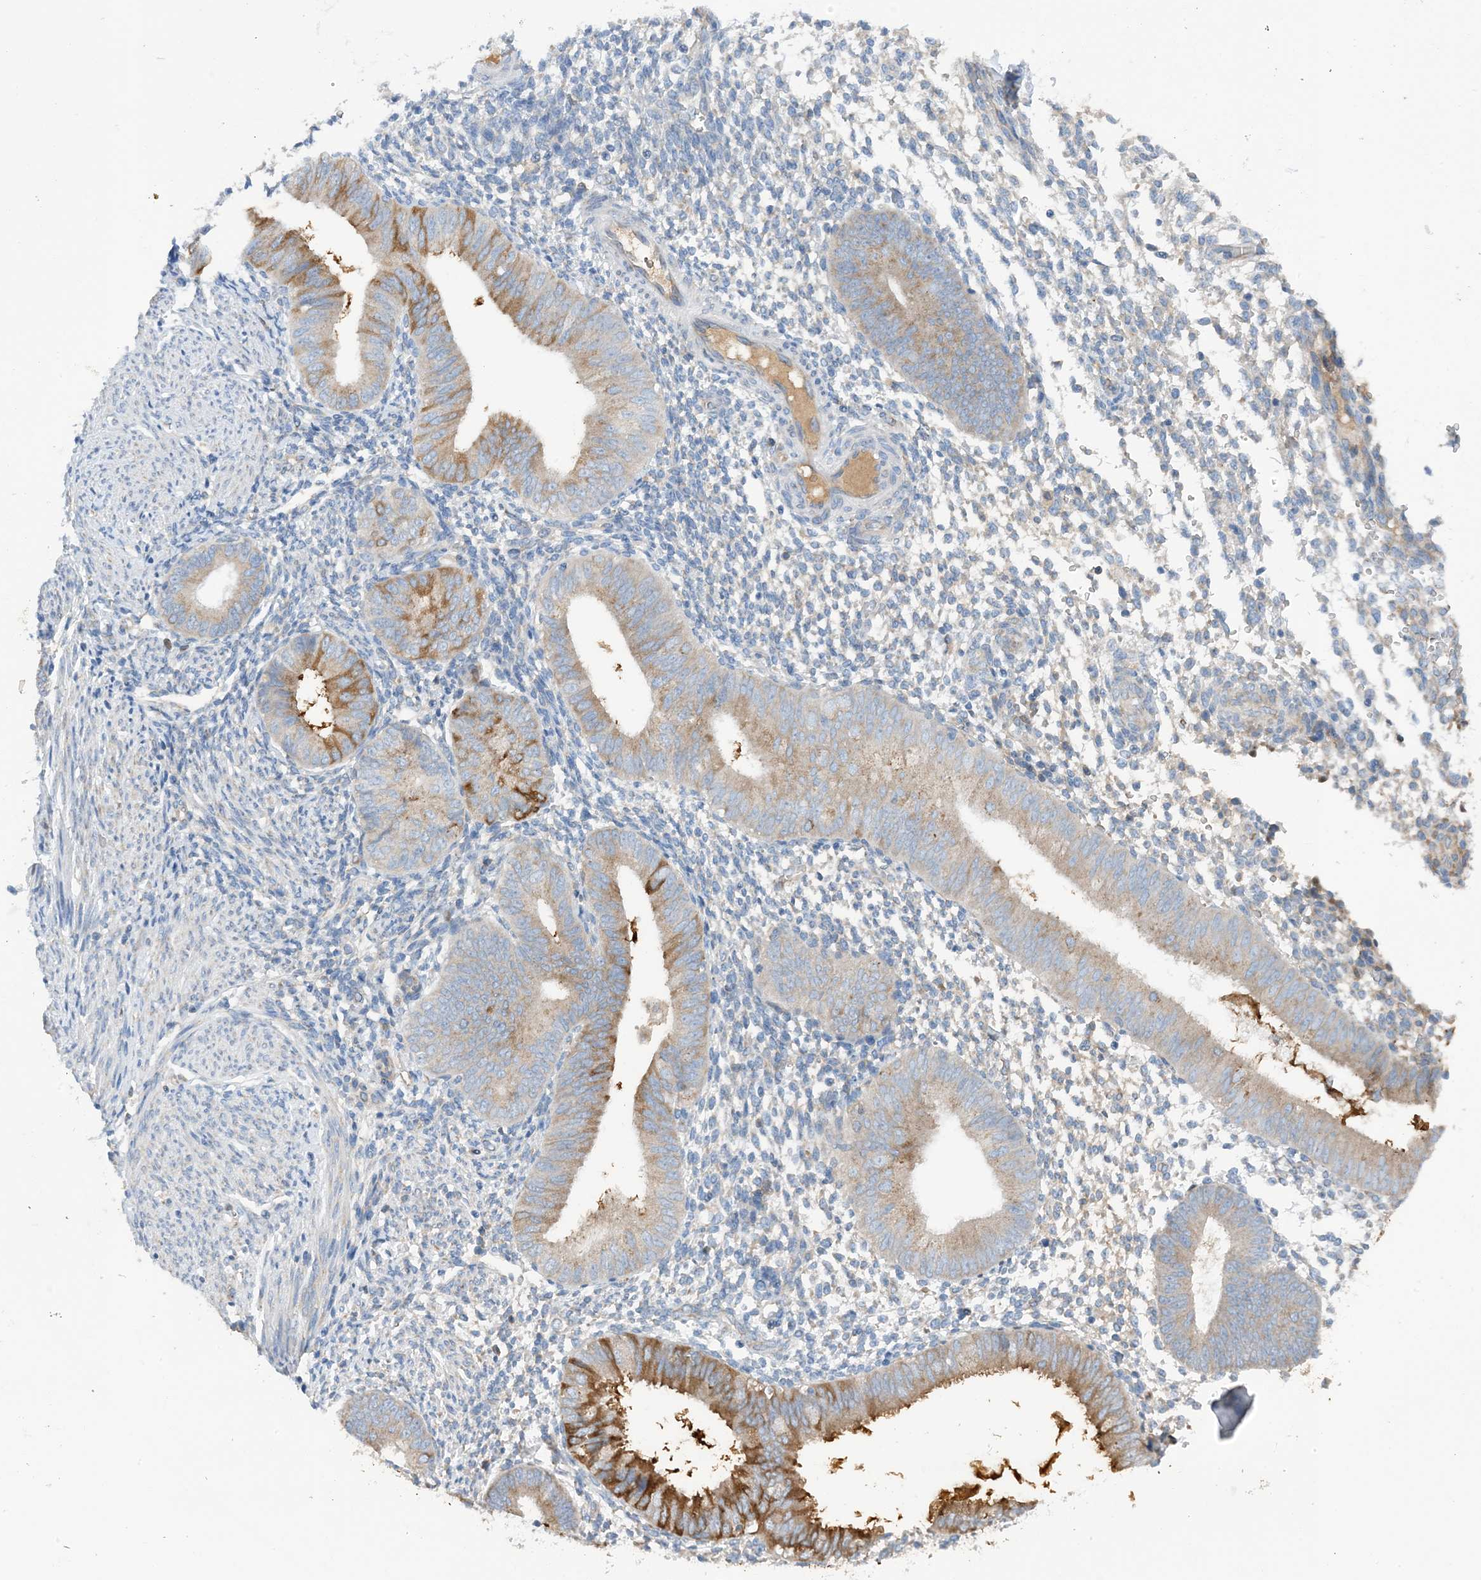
{"staining": {"intensity": "negative", "quantity": "none", "location": "none"}, "tissue": "endometrium", "cell_type": "Cells in endometrial stroma", "image_type": "normal", "snomed": [{"axis": "morphology", "description": "Normal tissue, NOS"}, {"axis": "topography", "description": "Uterus"}, {"axis": "topography", "description": "Endometrium"}], "caption": "IHC photomicrograph of unremarkable human endometrium stained for a protein (brown), which reveals no expression in cells in endometrial stroma. (DAB (3,3'-diaminobenzidine) immunohistochemistry visualized using brightfield microscopy, high magnification).", "gene": "SLC5A11", "patient": {"sex": "female", "age": 48}}